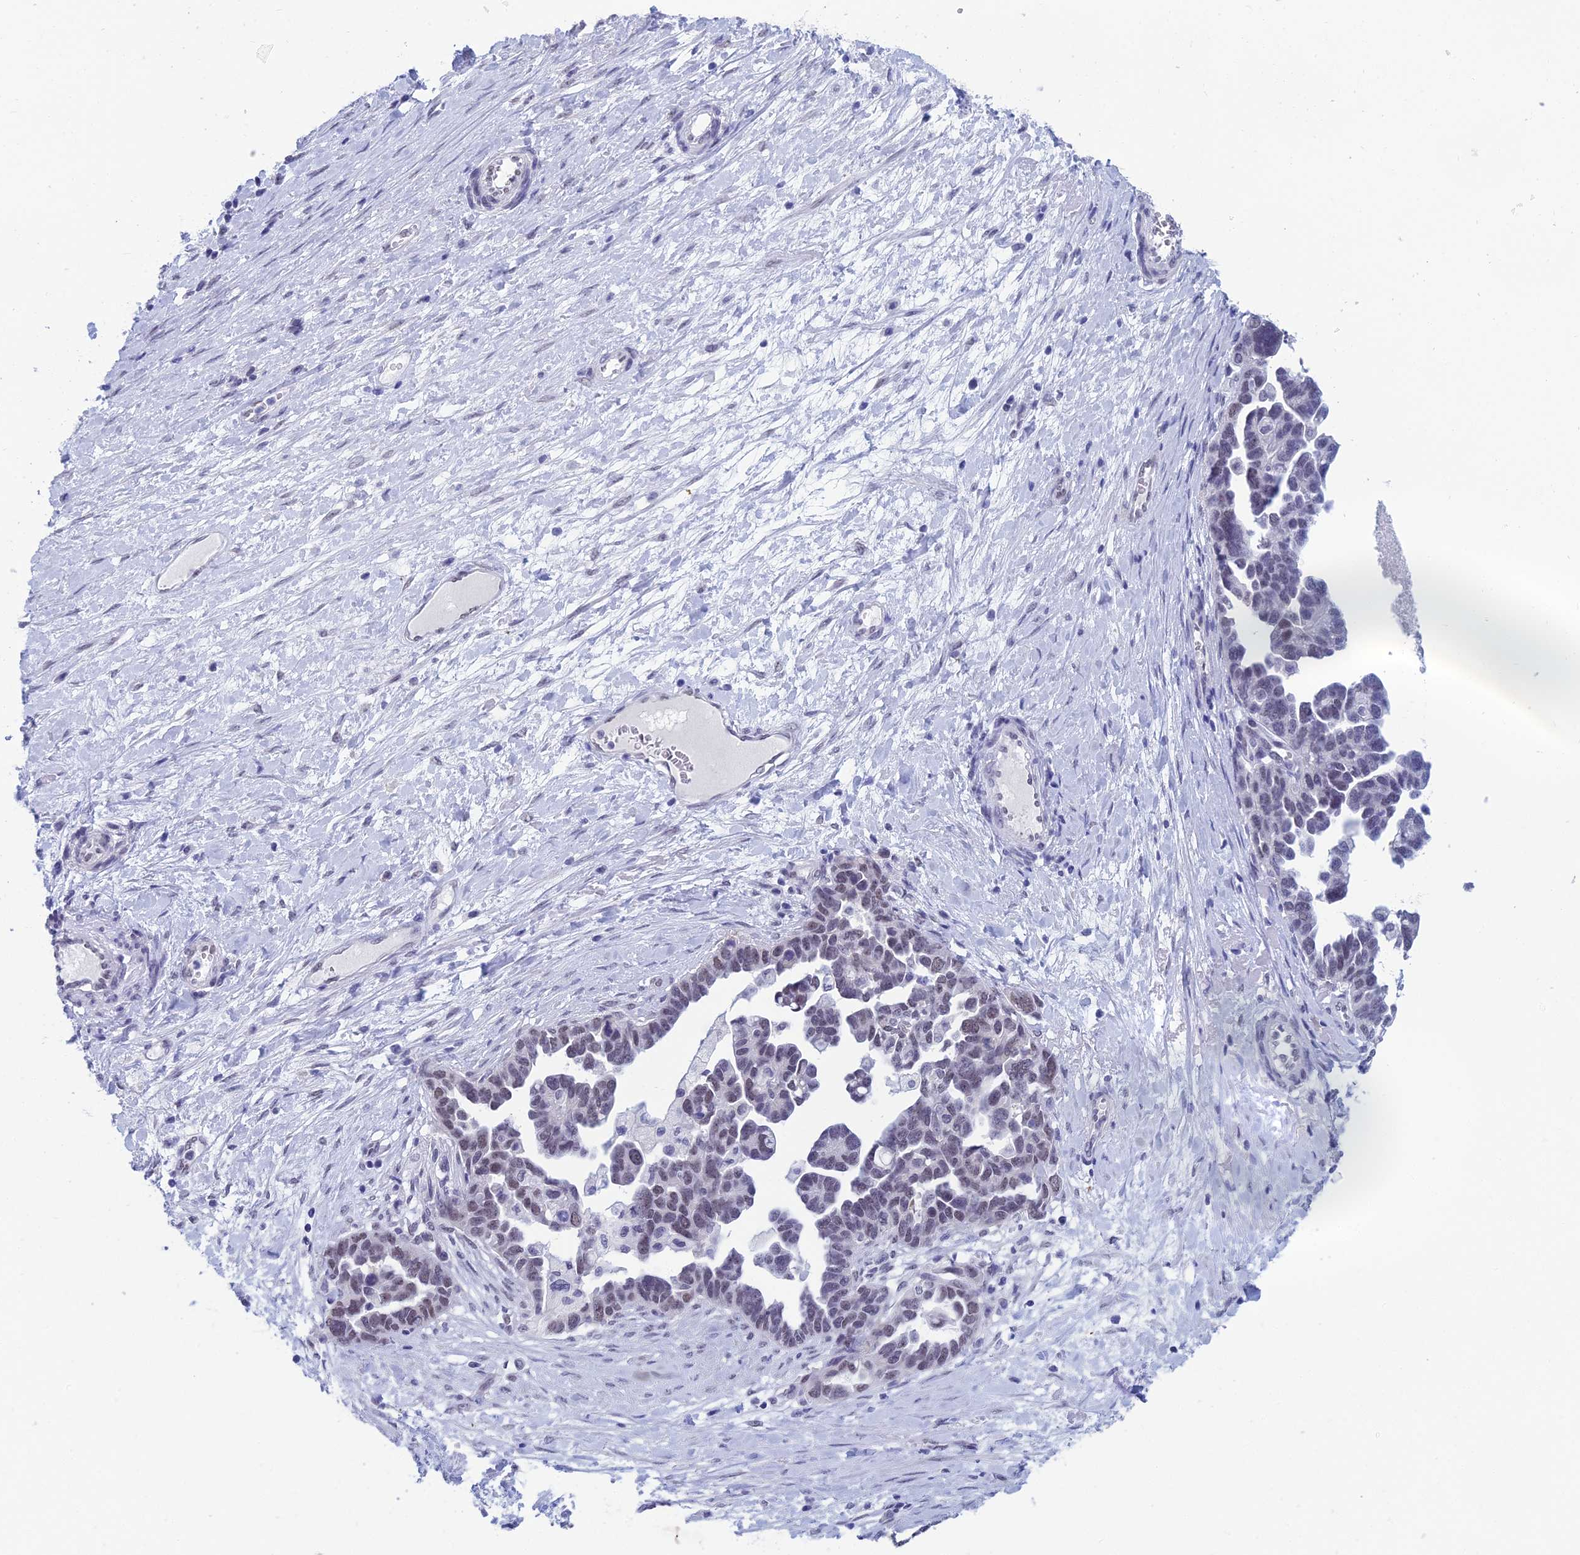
{"staining": {"intensity": "weak", "quantity": "<25%", "location": "nuclear"}, "tissue": "ovarian cancer", "cell_type": "Tumor cells", "image_type": "cancer", "snomed": [{"axis": "morphology", "description": "Cystadenocarcinoma, serous, NOS"}, {"axis": "topography", "description": "Ovary"}], "caption": "DAB immunohistochemical staining of ovarian cancer (serous cystadenocarcinoma) reveals no significant positivity in tumor cells.", "gene": "NABP2", "patient": {"sex": "female", "age": 54}}